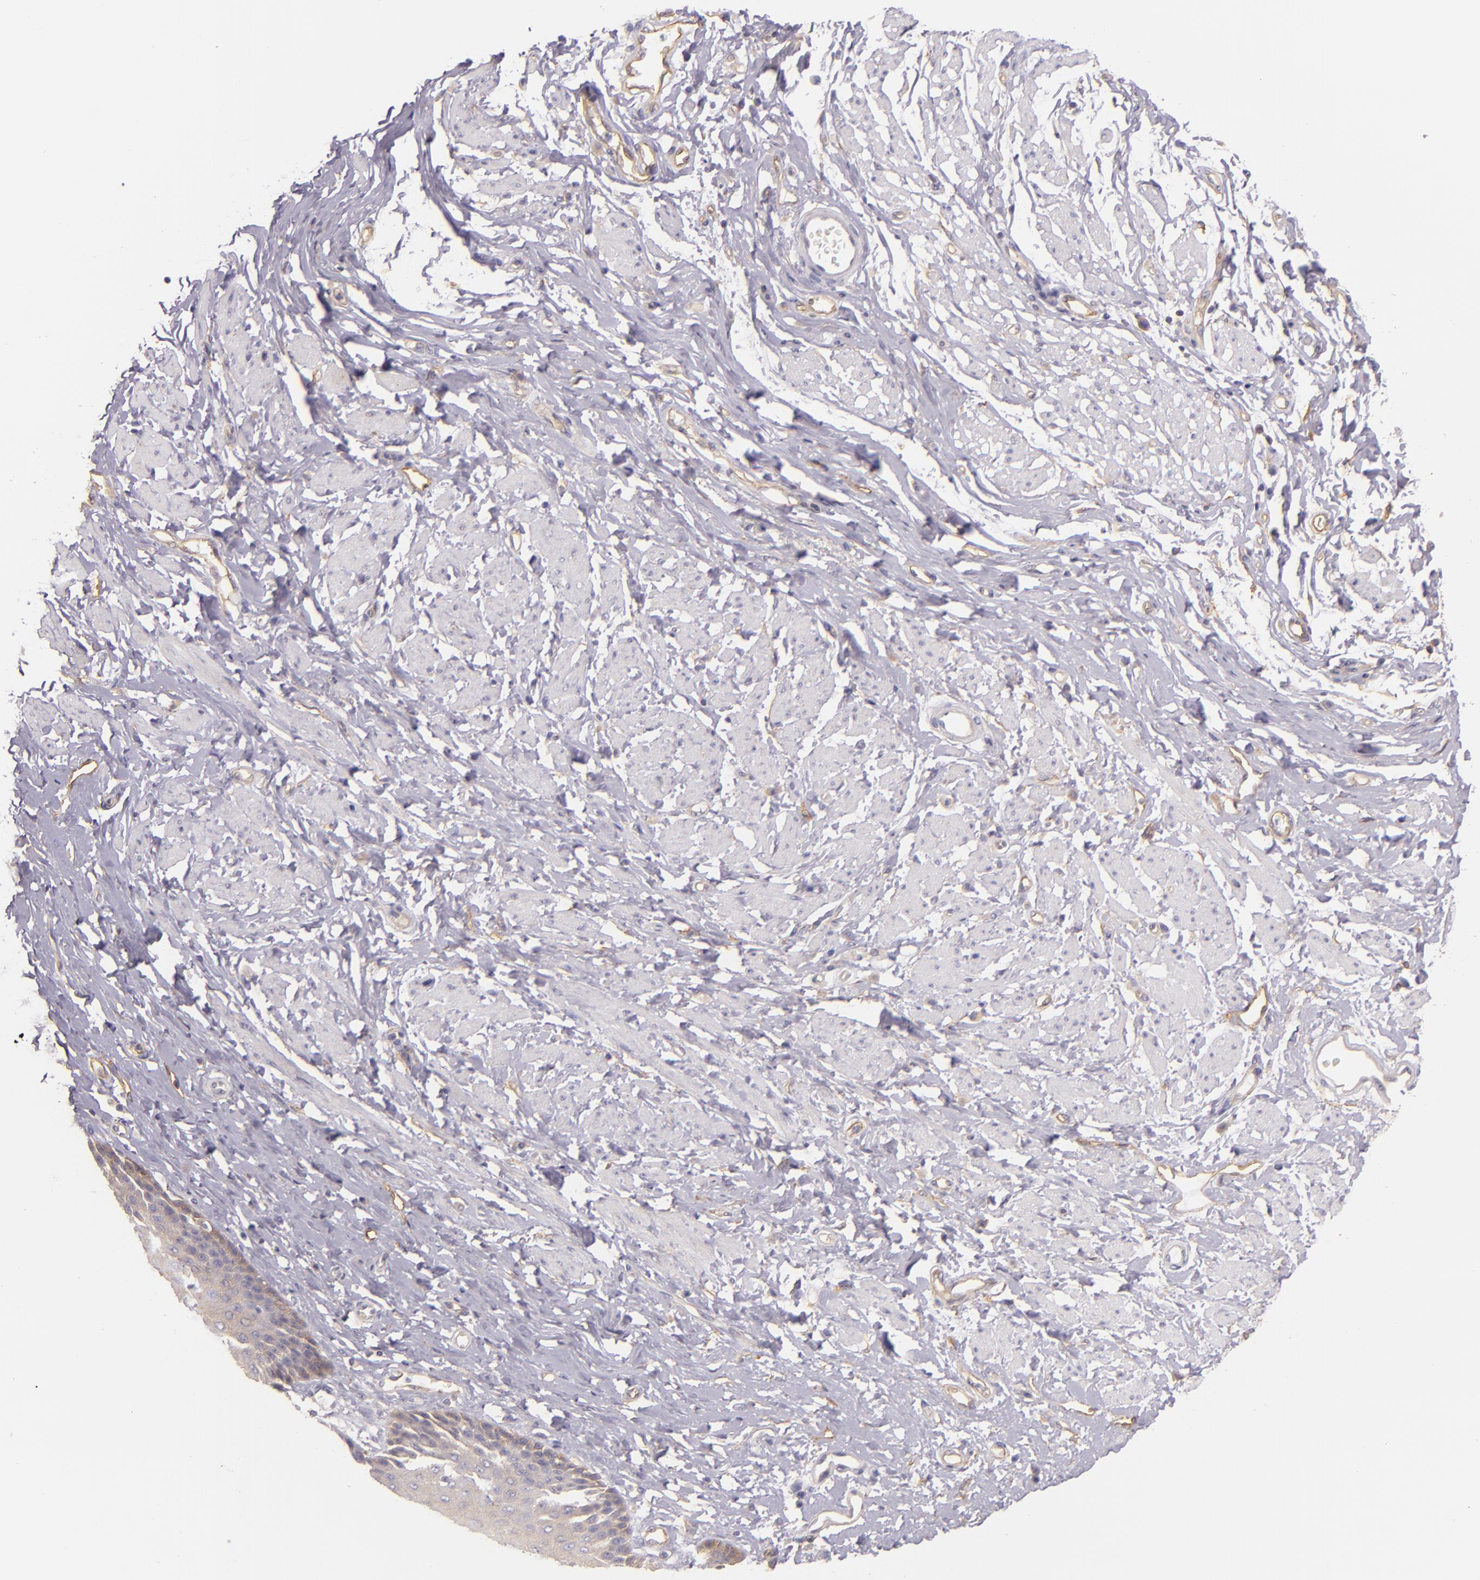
{"staining": {"intensity": "moderate", "quantity": "<25%", "location": "cytoplasmic/membranous"}, "tissue": "esophagus", "cell_type": "Squamous epithelial cells", "image_type": "normal", "snomed": [{"axis": "morphology", "description": "Normal tissue, NOS"}, {"axis": "topography", "description": "Esophagus"}], "caption": "Protein expression analysis of normal esophagus displays moderate cytoplasmic/membranous staining in approximately <25% of squamous epithelial cells.", "gene": "CTSF", "patient": {"sex": "male", "age": 70}}